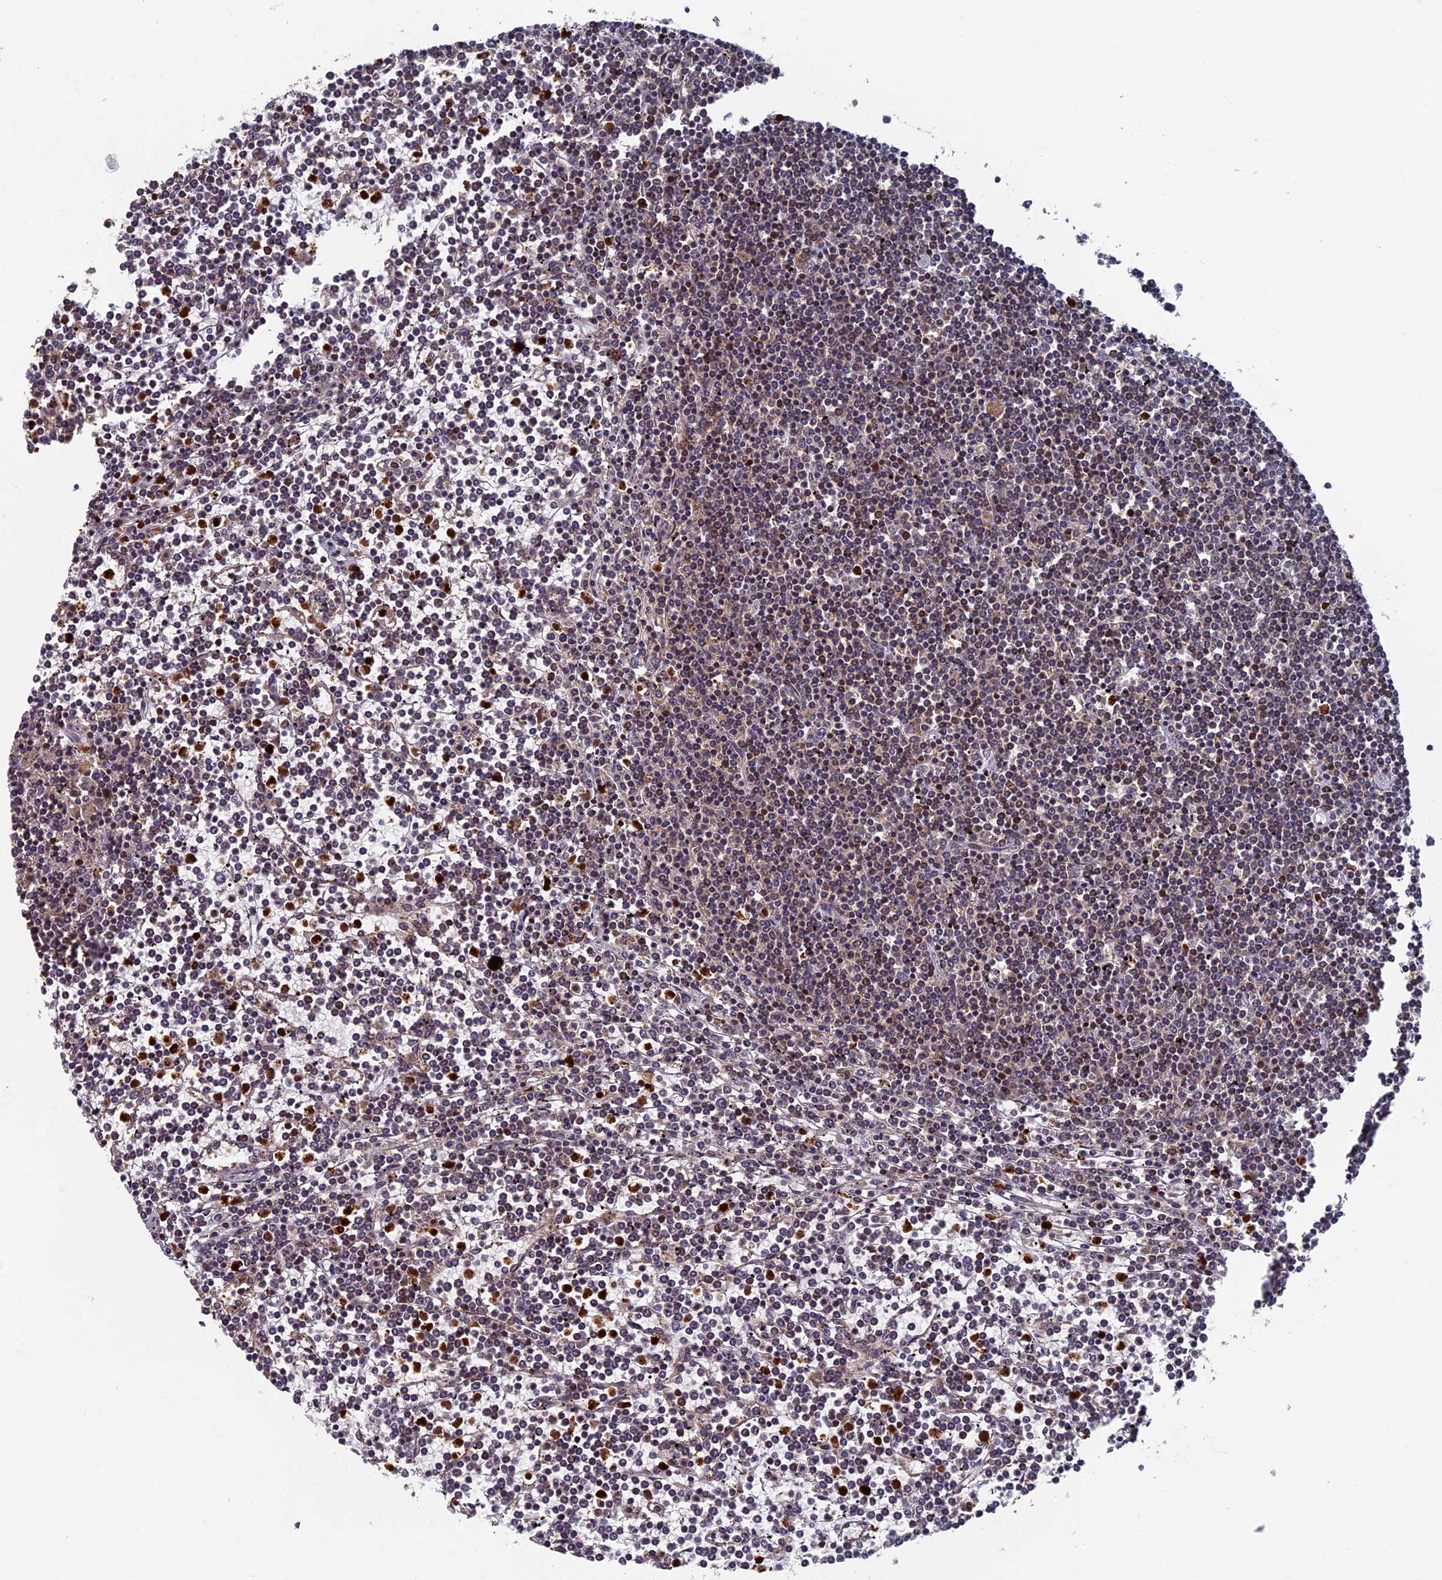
{"staining": {"intensity": "weak", "quantity": "25%-75%", "location": "cytoplasmic/membranous"}, "tissue": "lymphoma", "cell_type": "Tumor cells", "image_type": "cancer", "snomed": [{"axis": "morphology", "description": "Malignant lymphoma, non-Hodgkin's type, Low grade"}, {"axis": "topography", "description": "Spleen"}], "caption": "Lymphoma stained with a protein marker displays weak staining in tumor cells.", "gene": "TNK2", "patient": {"sex": "female", "age": 19}}